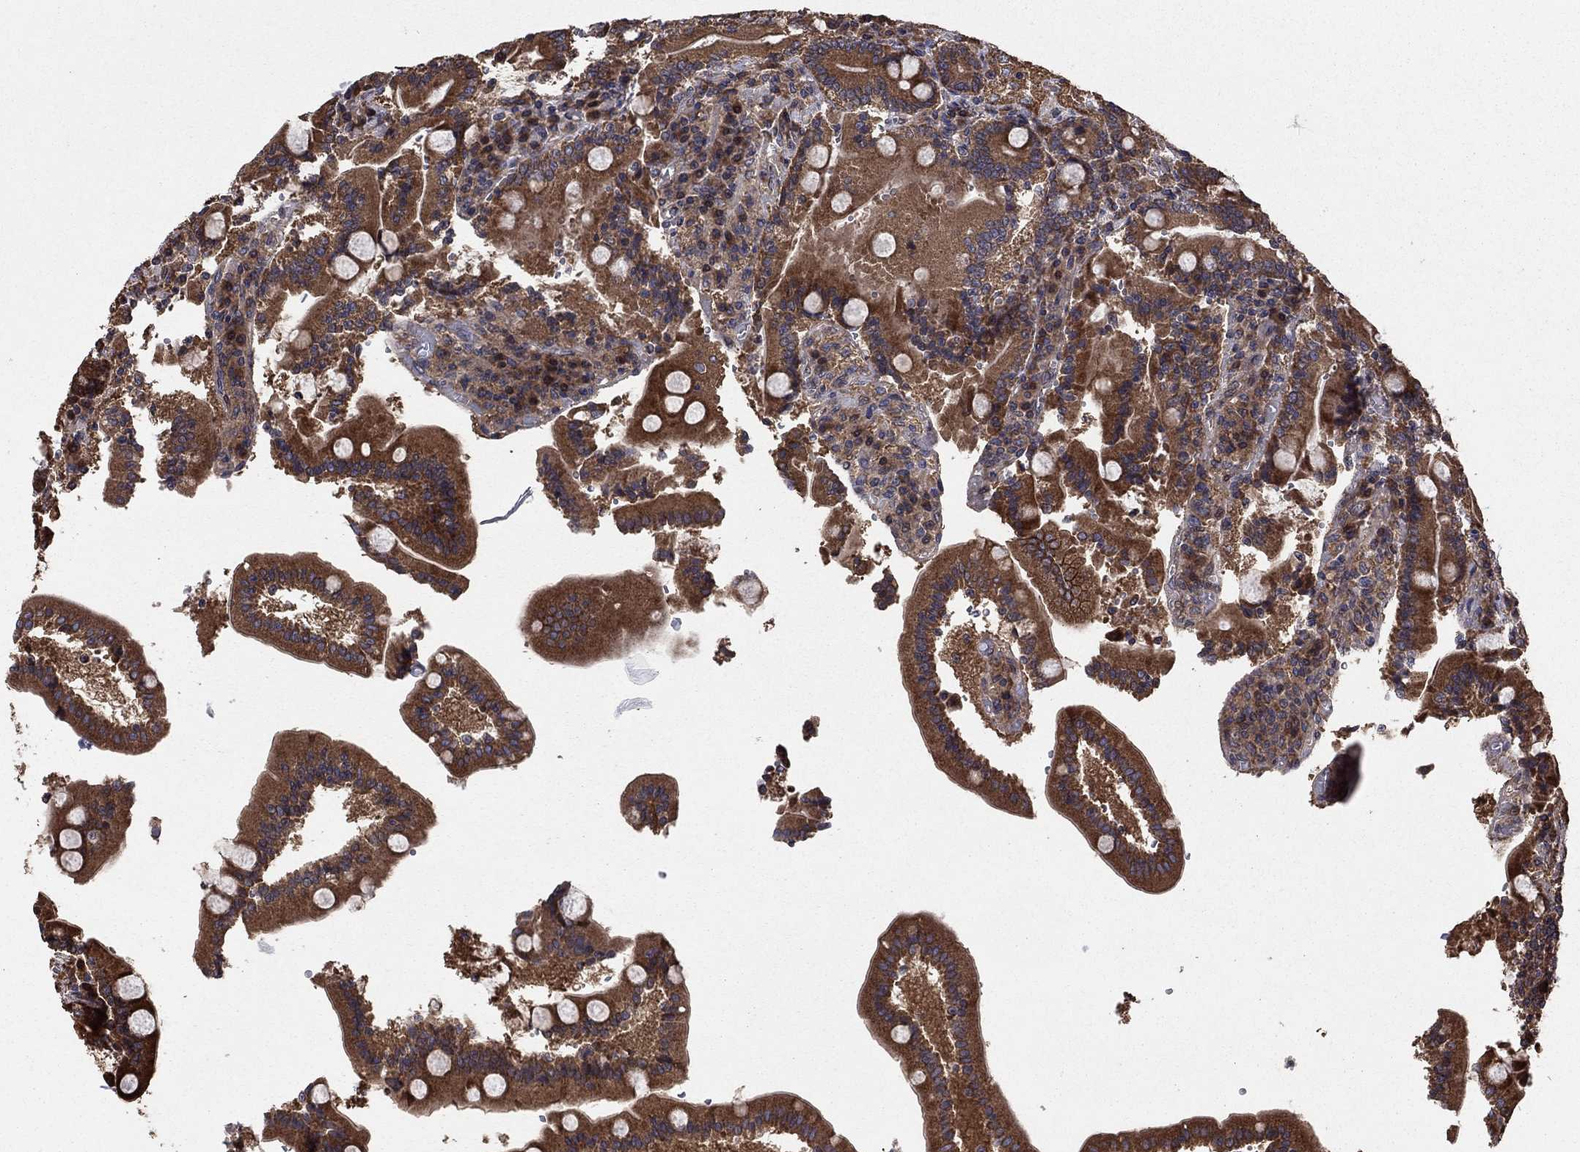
{"staining": {"intensity": "strong", "quantity": ">75%", "location": "cytoplasmic/membranous"}, "tissue": "duodenum", "cell_type": "Glandular cells", "image_type": "normal", "snomed": [{"axis": "morphology", "description": "Normal tissue, NOS"}, {"axis": "topography", "description": "Duodenum"}], "caption": "Immunohistochemical staining of normal duodenum exhibits >75% levels of strong cytoplasmic/membranous protein positivity in about >75% of glandular cells.", "gene": "BABAM2", "patient": {"sex": "female", "age": 62}}